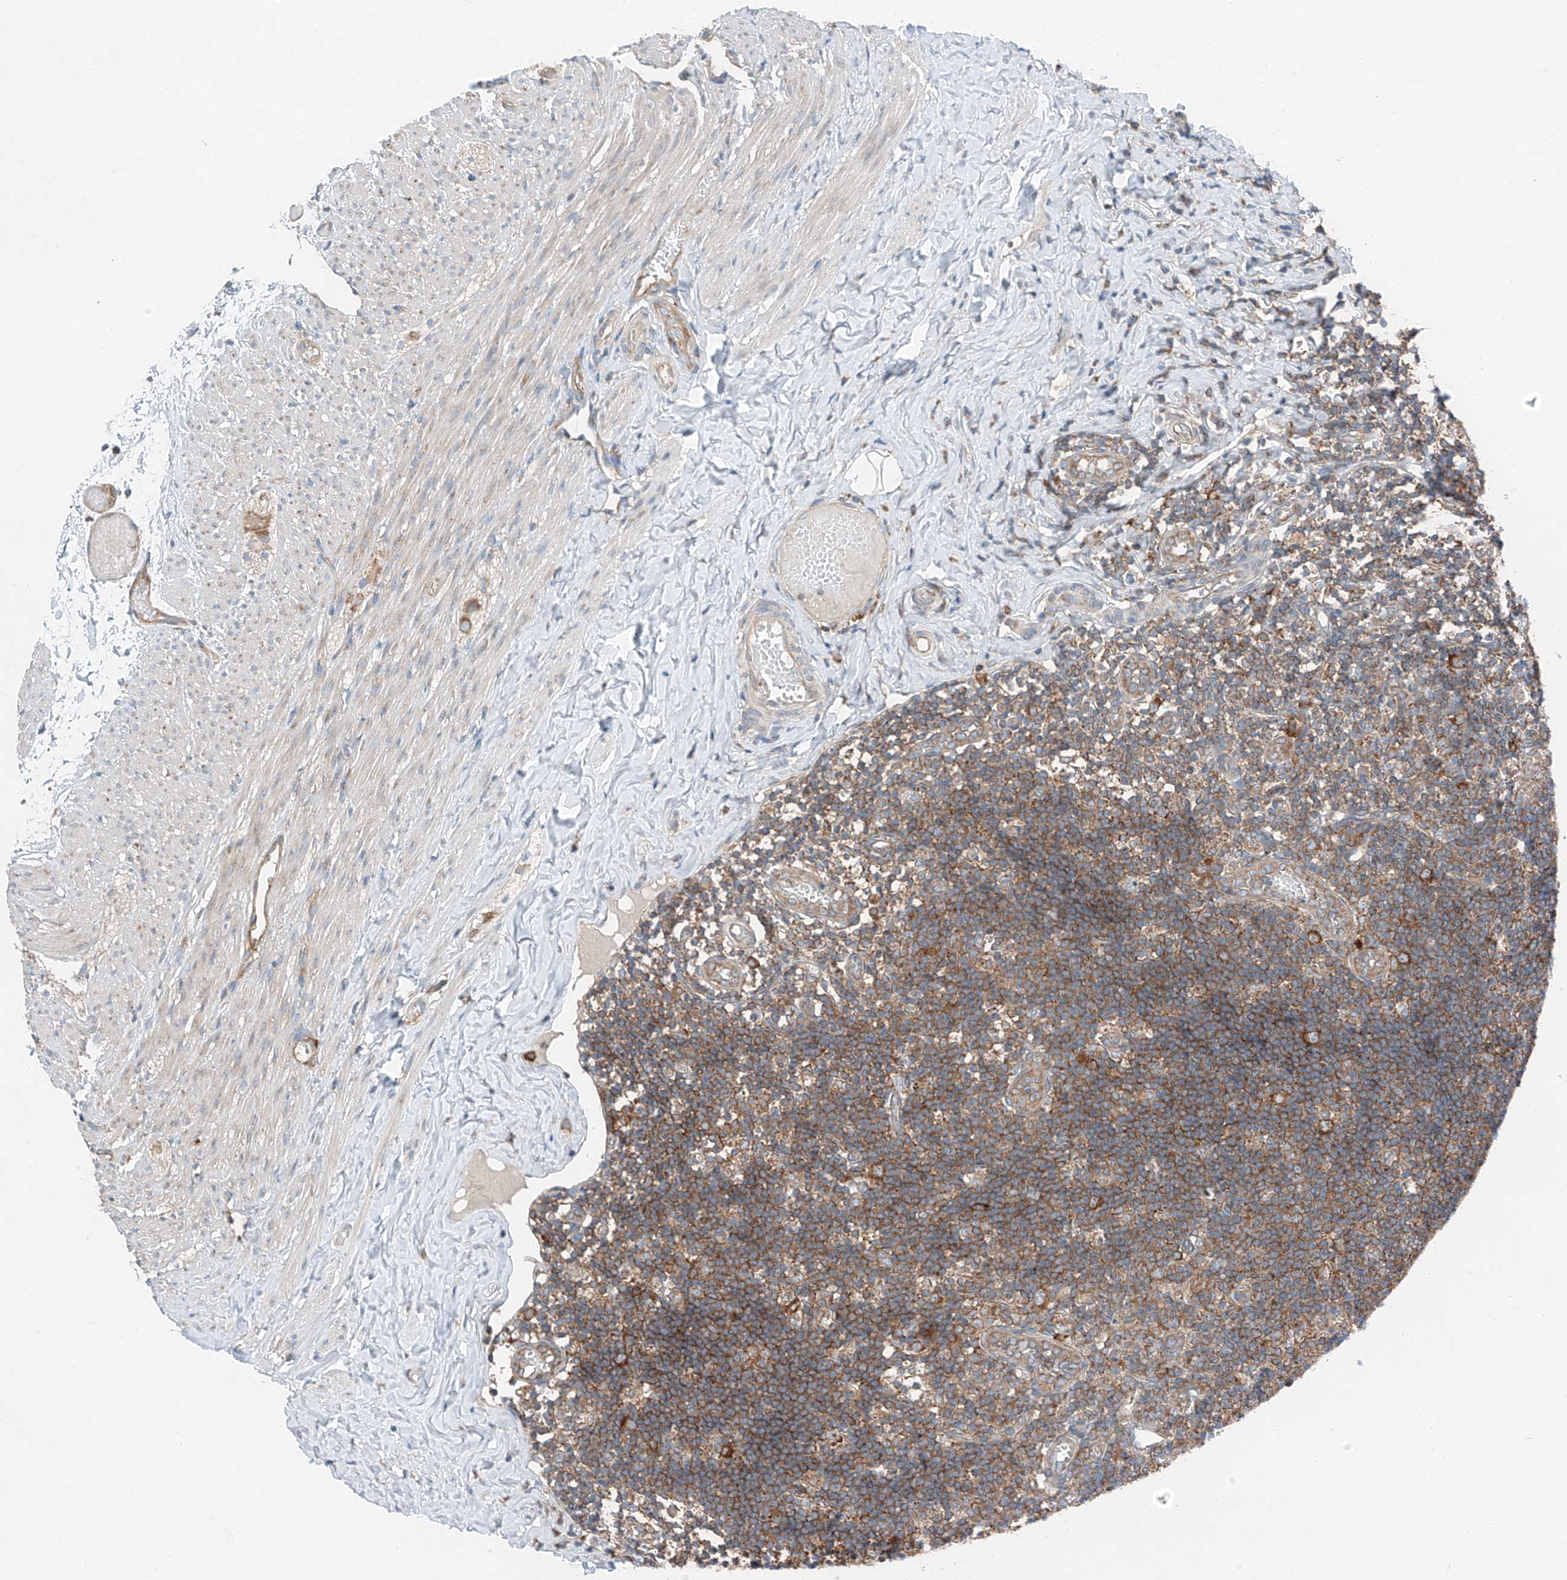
{"staining": {"intensity": "strong", "quantity": ">75%", "location": "cytoplasmic/membranous"}, "tissue": "appendix", "cell_type": "Glandular cells", "image_type": "normal", "snomed": [{"axis": "morphology", "description": "Normal tissue, NOS"}, {"axis": "topography", "description": "Appendix"}], "caption": "Immunohistochemistry (IHC) micrograph of benign appendix: appendix stained using immunohistochemistry shows high levels of strong protein expression localized specifically in the cytoplasmic/membranous of glandular cells, appearing as a cytoplasmic/membranous brown color.", "gene": "ZC3H15", "patient": {"sex": "male", "age": 8}}